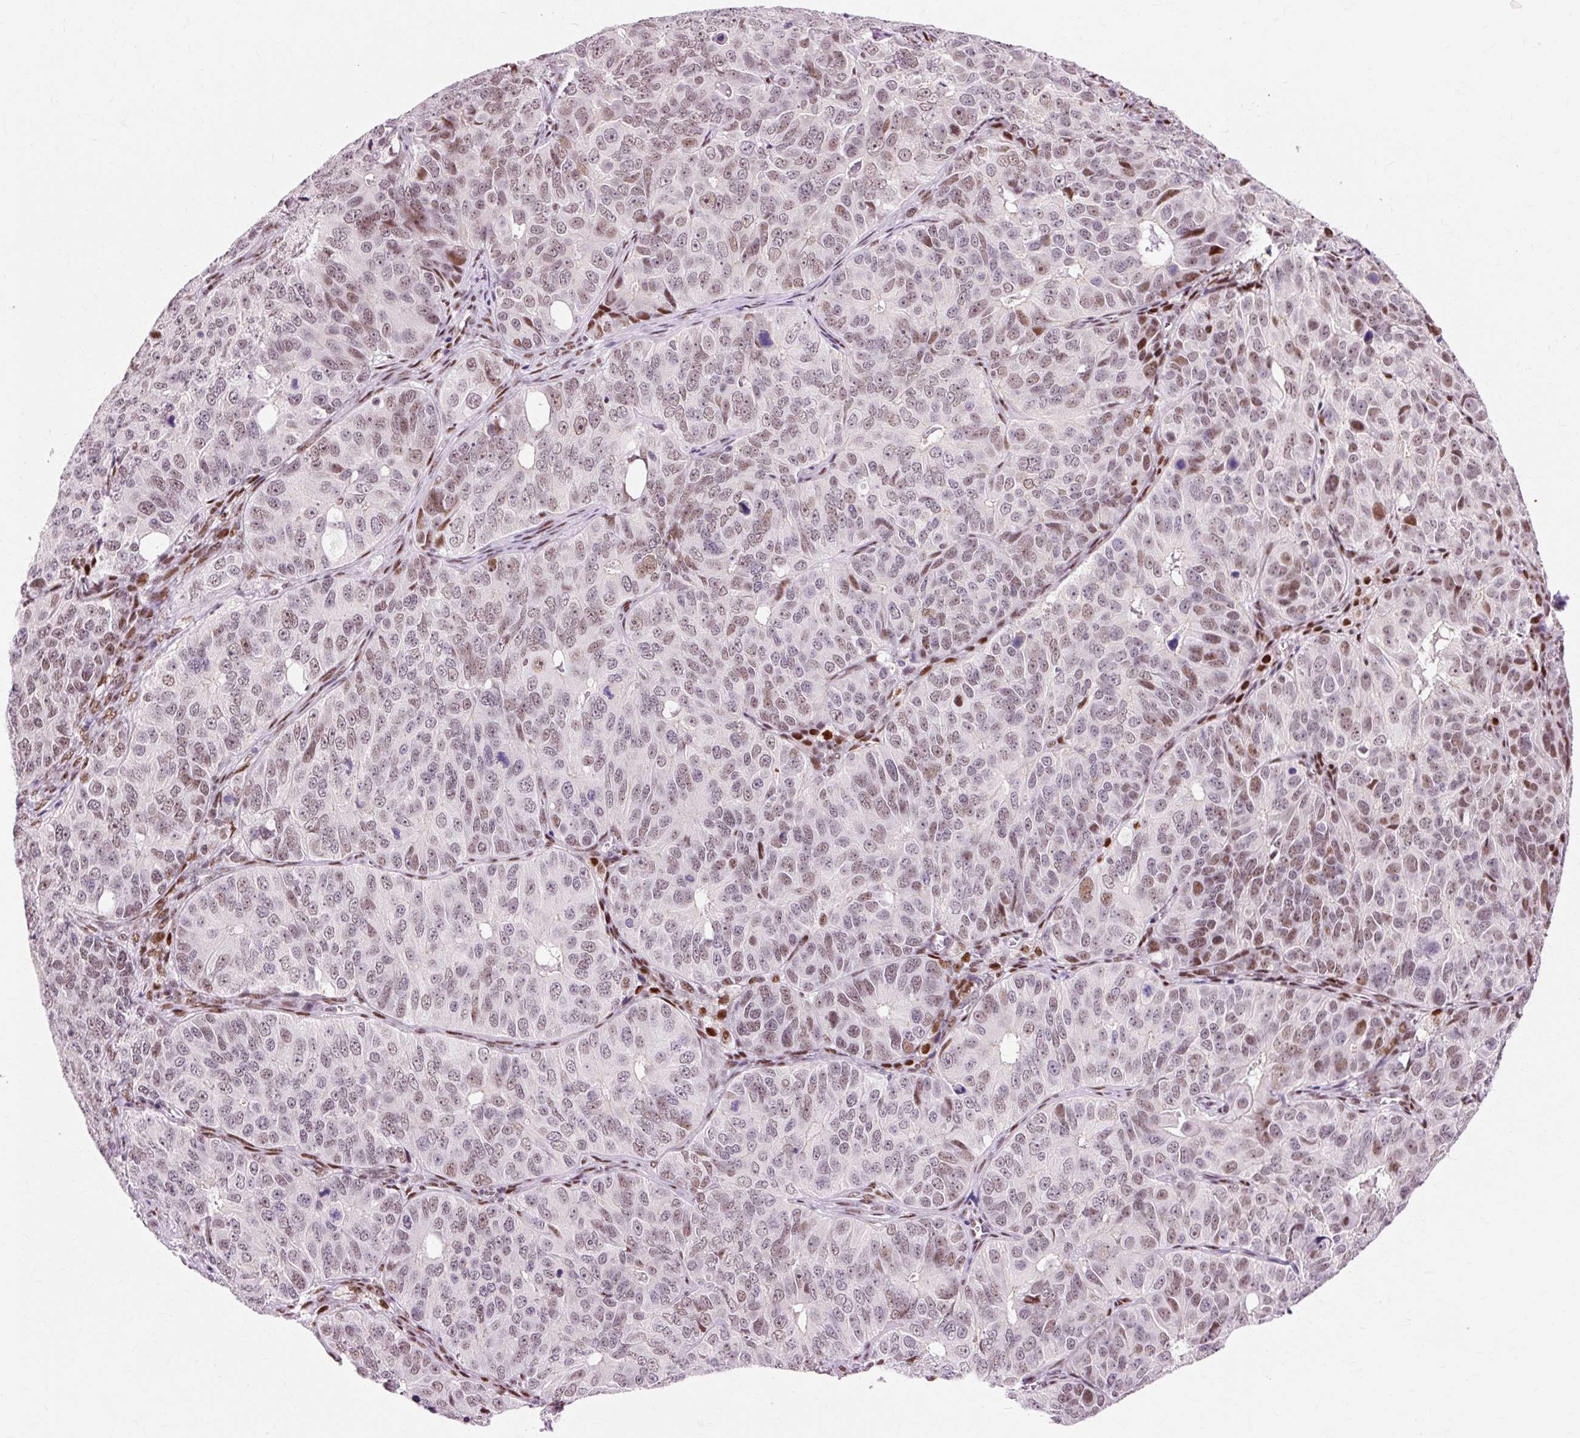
{"staining": {"intensity": "weak", "quantity": ">75%", "location": "nuclear"}, "tissue": "ovarian cancer", "cell_type": "Tumor cells", "image_type": "cancer", "snomed": [{"axis": "morphology", "description": "Carcinoma, endometroid"}, {"axis": "topography", "description": "Ovary"}], "caption": "Endometroid carcinoma (ovarian) stained with a protein marker demonstrates weak staining in tumor cells.", "gene": "MACROD2", "patient": {"sex": "female", "age": 51}}